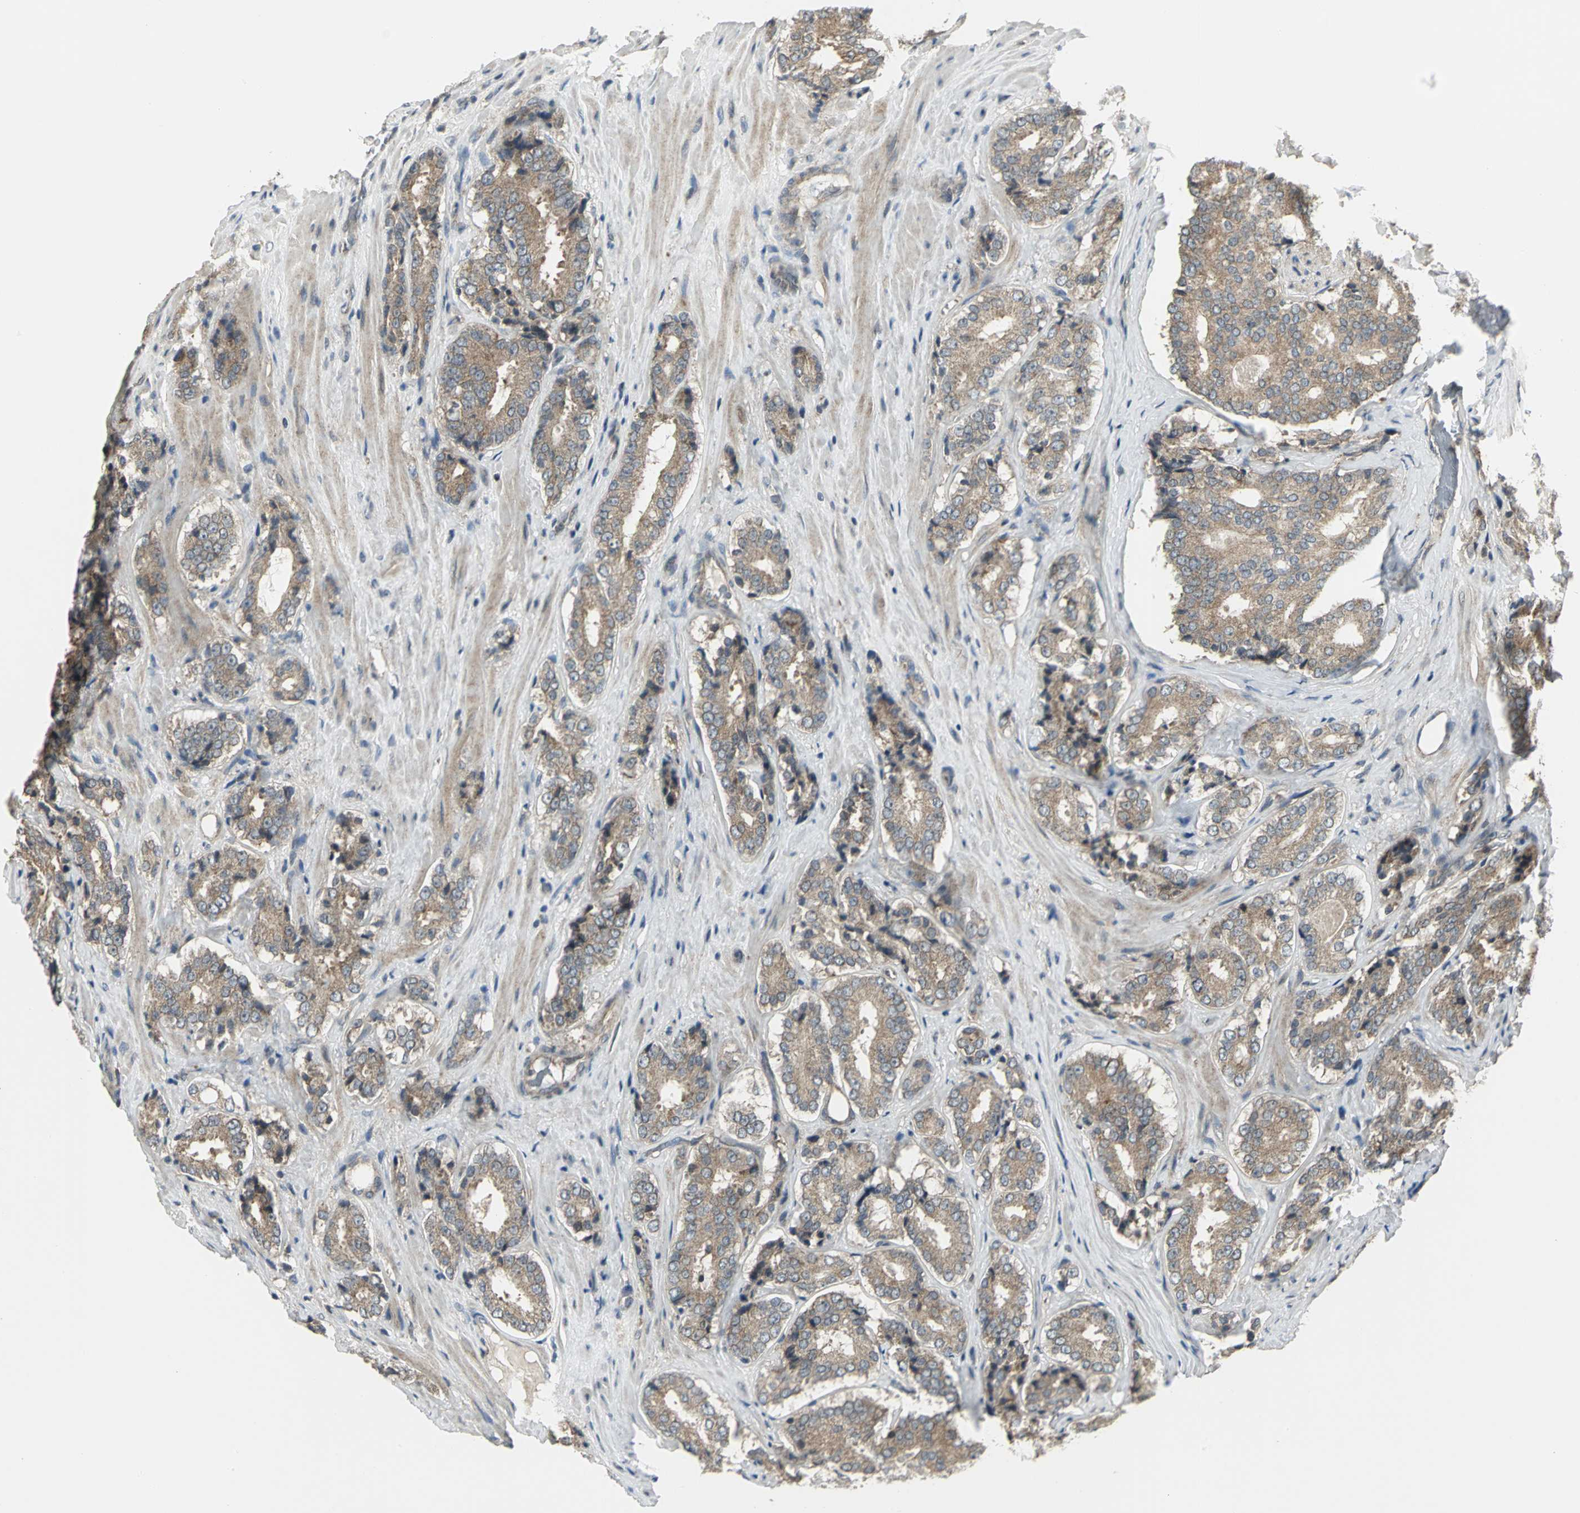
{"staining": {"intensity": "moderate", "quantity": ">75%", "location": "cytoplasmic/membranous"}, "tissue": "prostate cancer", "cell_type": "Tumor cells", "image_type": "cancer", "snomed": [{"axis": "morphology", "description": "Adenocarcinoma, High grade"}, {"axis": "topography", "description": "Prostate"}], "caption": "Immunohistochemistry (DAB) staining of human prostate adenocarcinoma (high-grade) exhibits moderate cytoplasmic/membranous protein staining in about >75% of tumor cells.", "gene": "MAPK8IP3", "patient": {"sex": "male", "age": 70}}